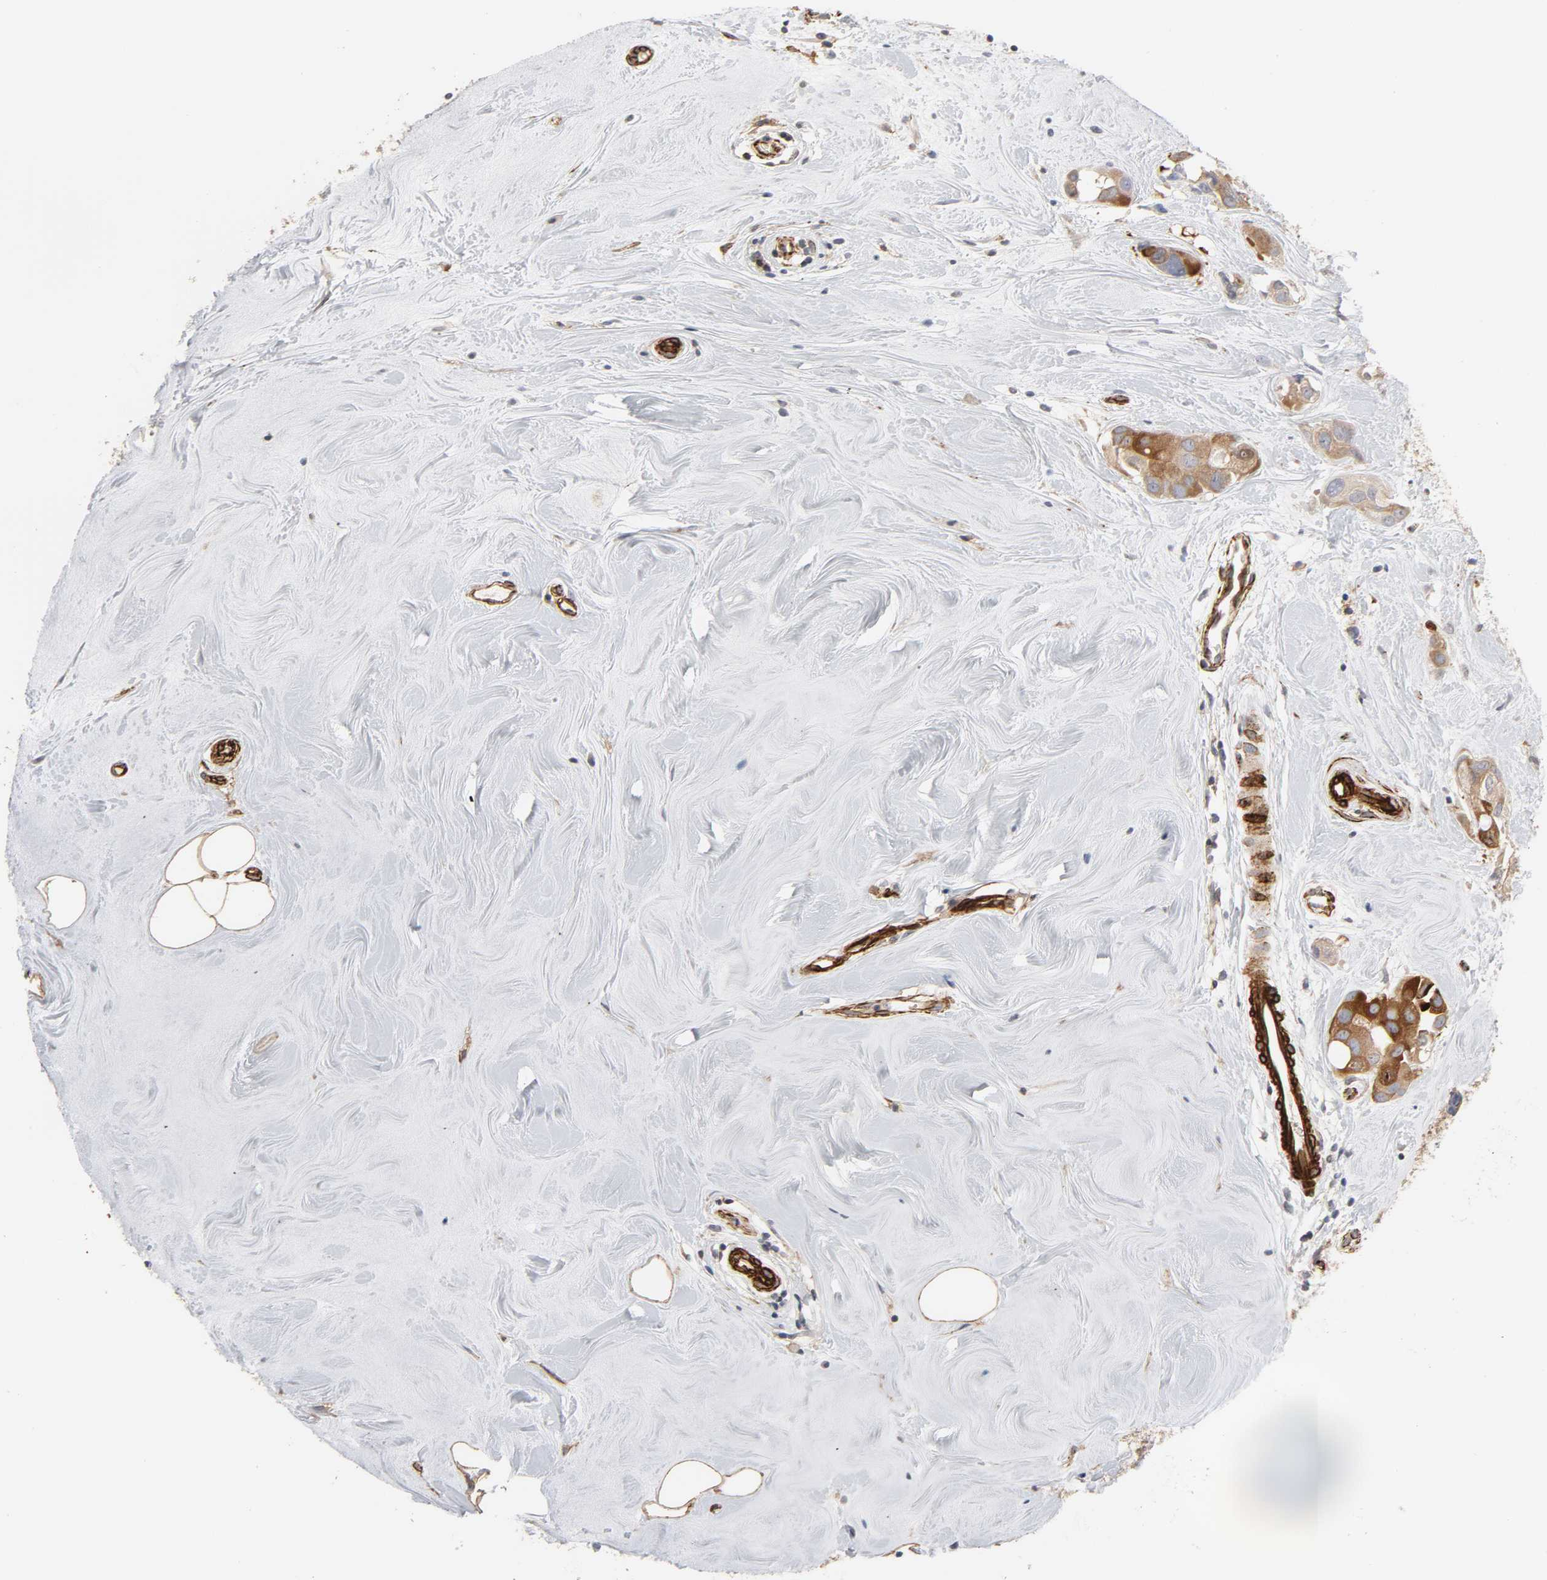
{"staining": {"intensity": "moderate", "quantity": ">75%", "location": "cytoplasmic/membranous"}, "tissue": "breast cancer", "cell_type": "Tumor cells", "image_type": "cancer", "snomed": [{"axis": "morphology", "description": "Duct carcinoma"}, {"axis": "topography", "description": "Breast"}], "caption": "The histopathology image displays staining of breast cancer (invasive ductal carcinoma), revealing moderate cytoplasmic/membranous protein staining (brown color) within tumor cells.", "gene": "GNG2", "patient": {"sex": "female", "age": 40}}